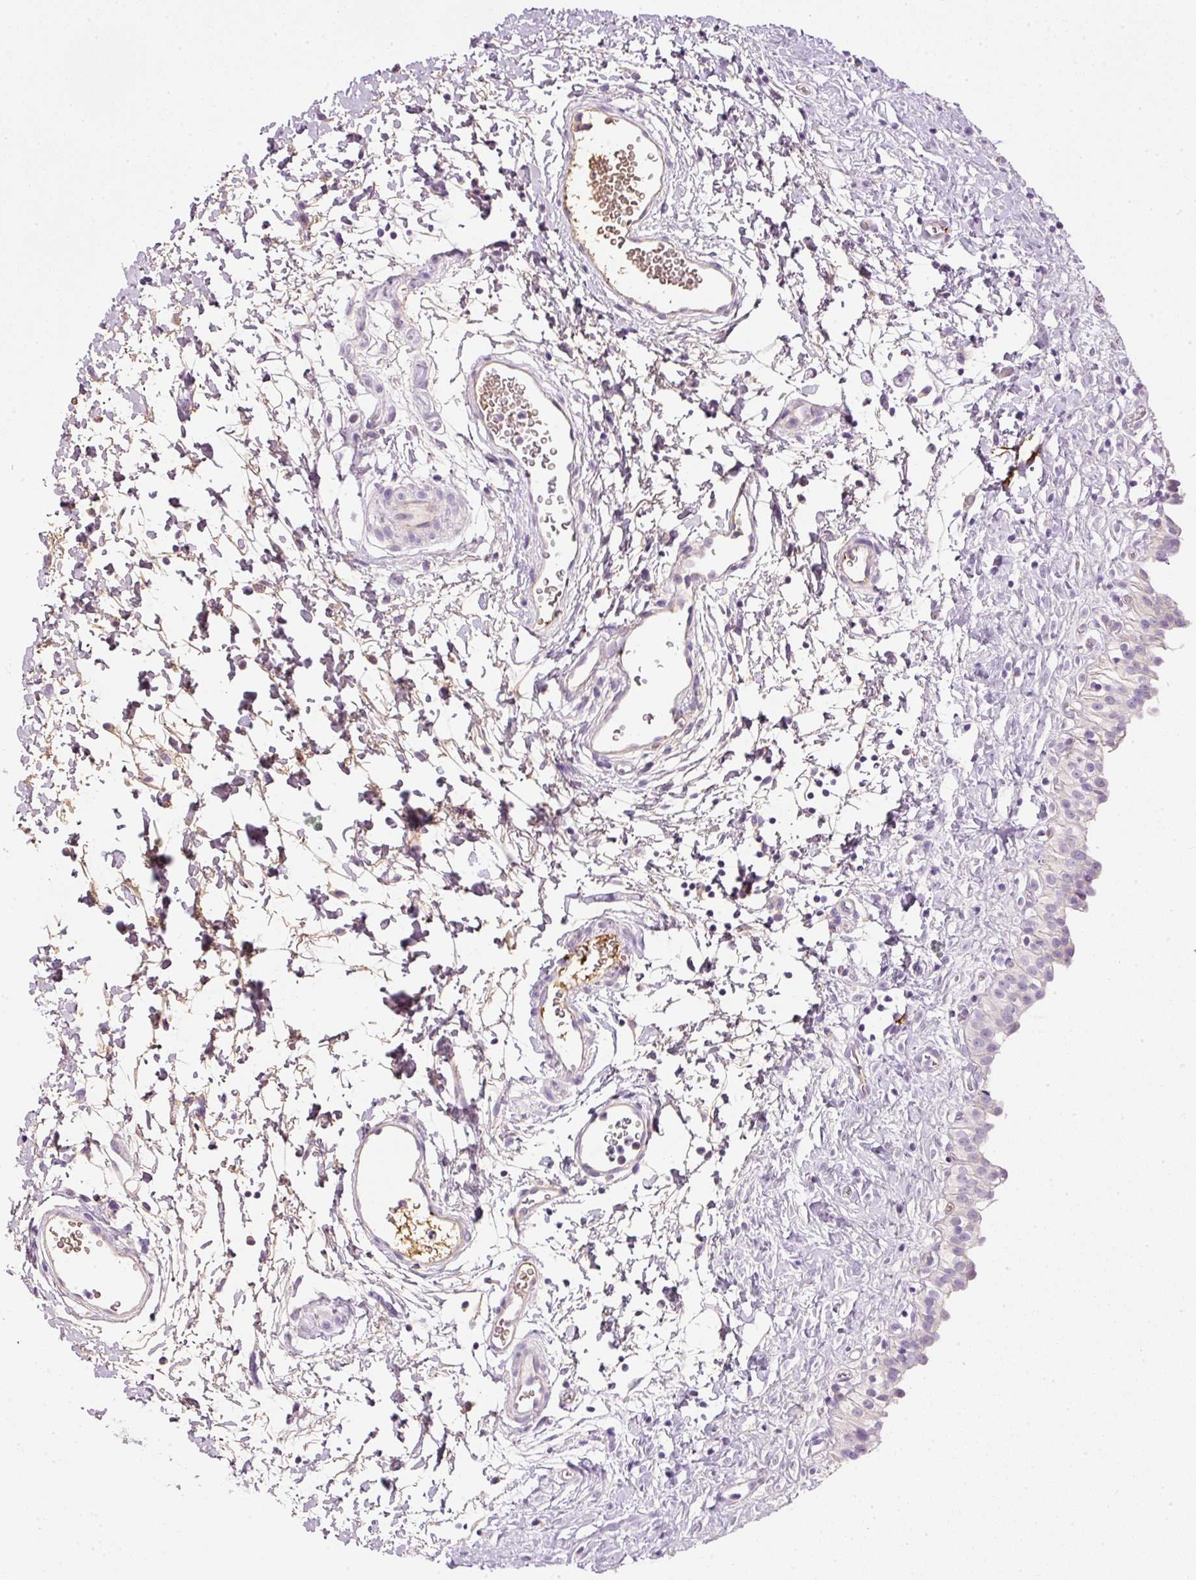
{"staining": {"intensity": "negative", "quantity": "none", "location": "none"}, "tissue": "urinary bladder", "cell_type": "Urothelial cells", "image_type": "normal", "snomed": [{"axis": "morphology", "description": "Normal tissue, NOS"}, {"axis": "topography", "description": "Urinary bladder"}], "caption": "This is an IHC micrograph of normal urinary bladder. There is no expression in urothelial cells.", "gene": "KPNA5", "patient": {"sex": "male", "age": 51}}